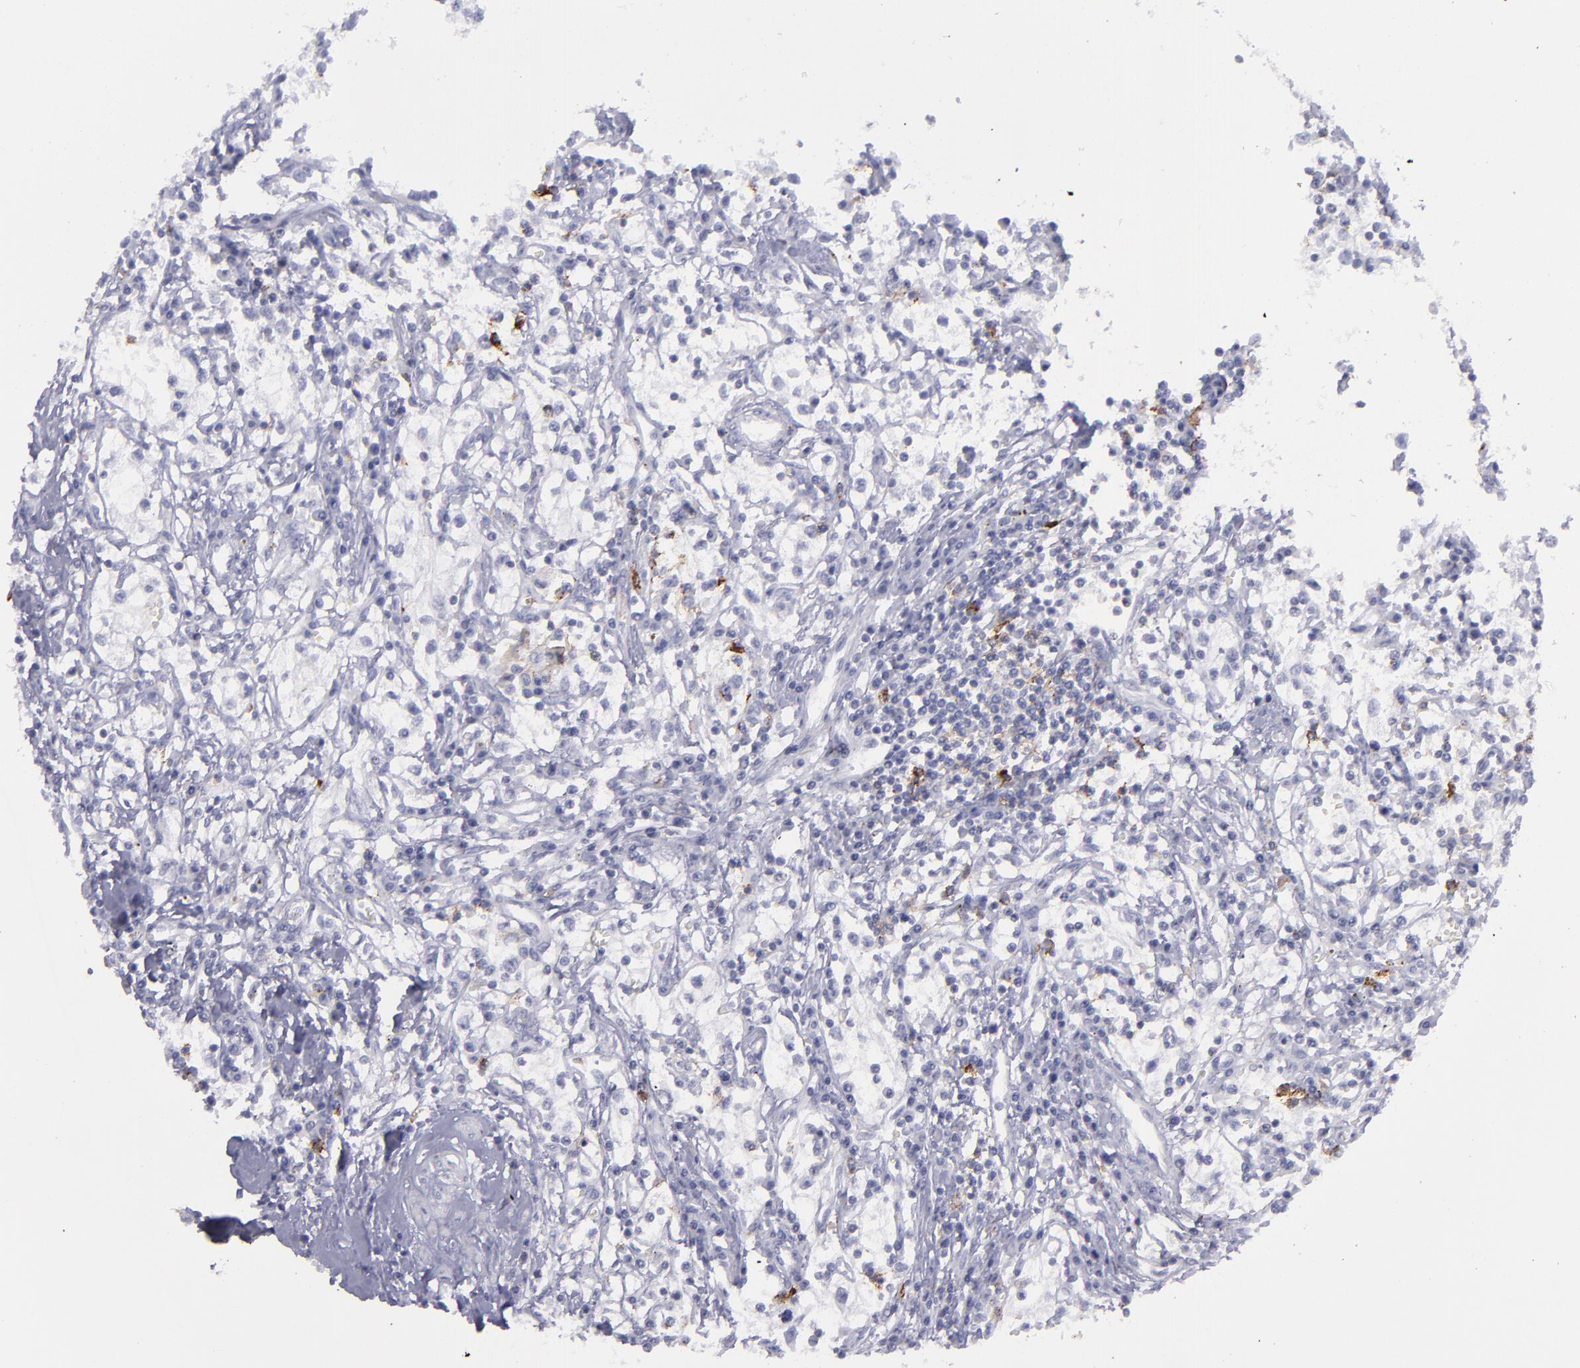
{"staining": {"intensity": "negative", "quantity": "none", "location": "none"}, "tissue": "renal cancer", "cell_type": "Tumor cells", "image_type": "cancer", "snomed": [{"axis": "morphology", "description": "Adenocarcinoma, NOS"}, {"axis": "topography", "description": "Kidney"}], "caption": "Adenocarcinoma (renal) was stained to show a protein in brown. There is no significant expression in tumor cells.", "gene": "SELPLG", "patient": {"sex": "male", "age": 82}}